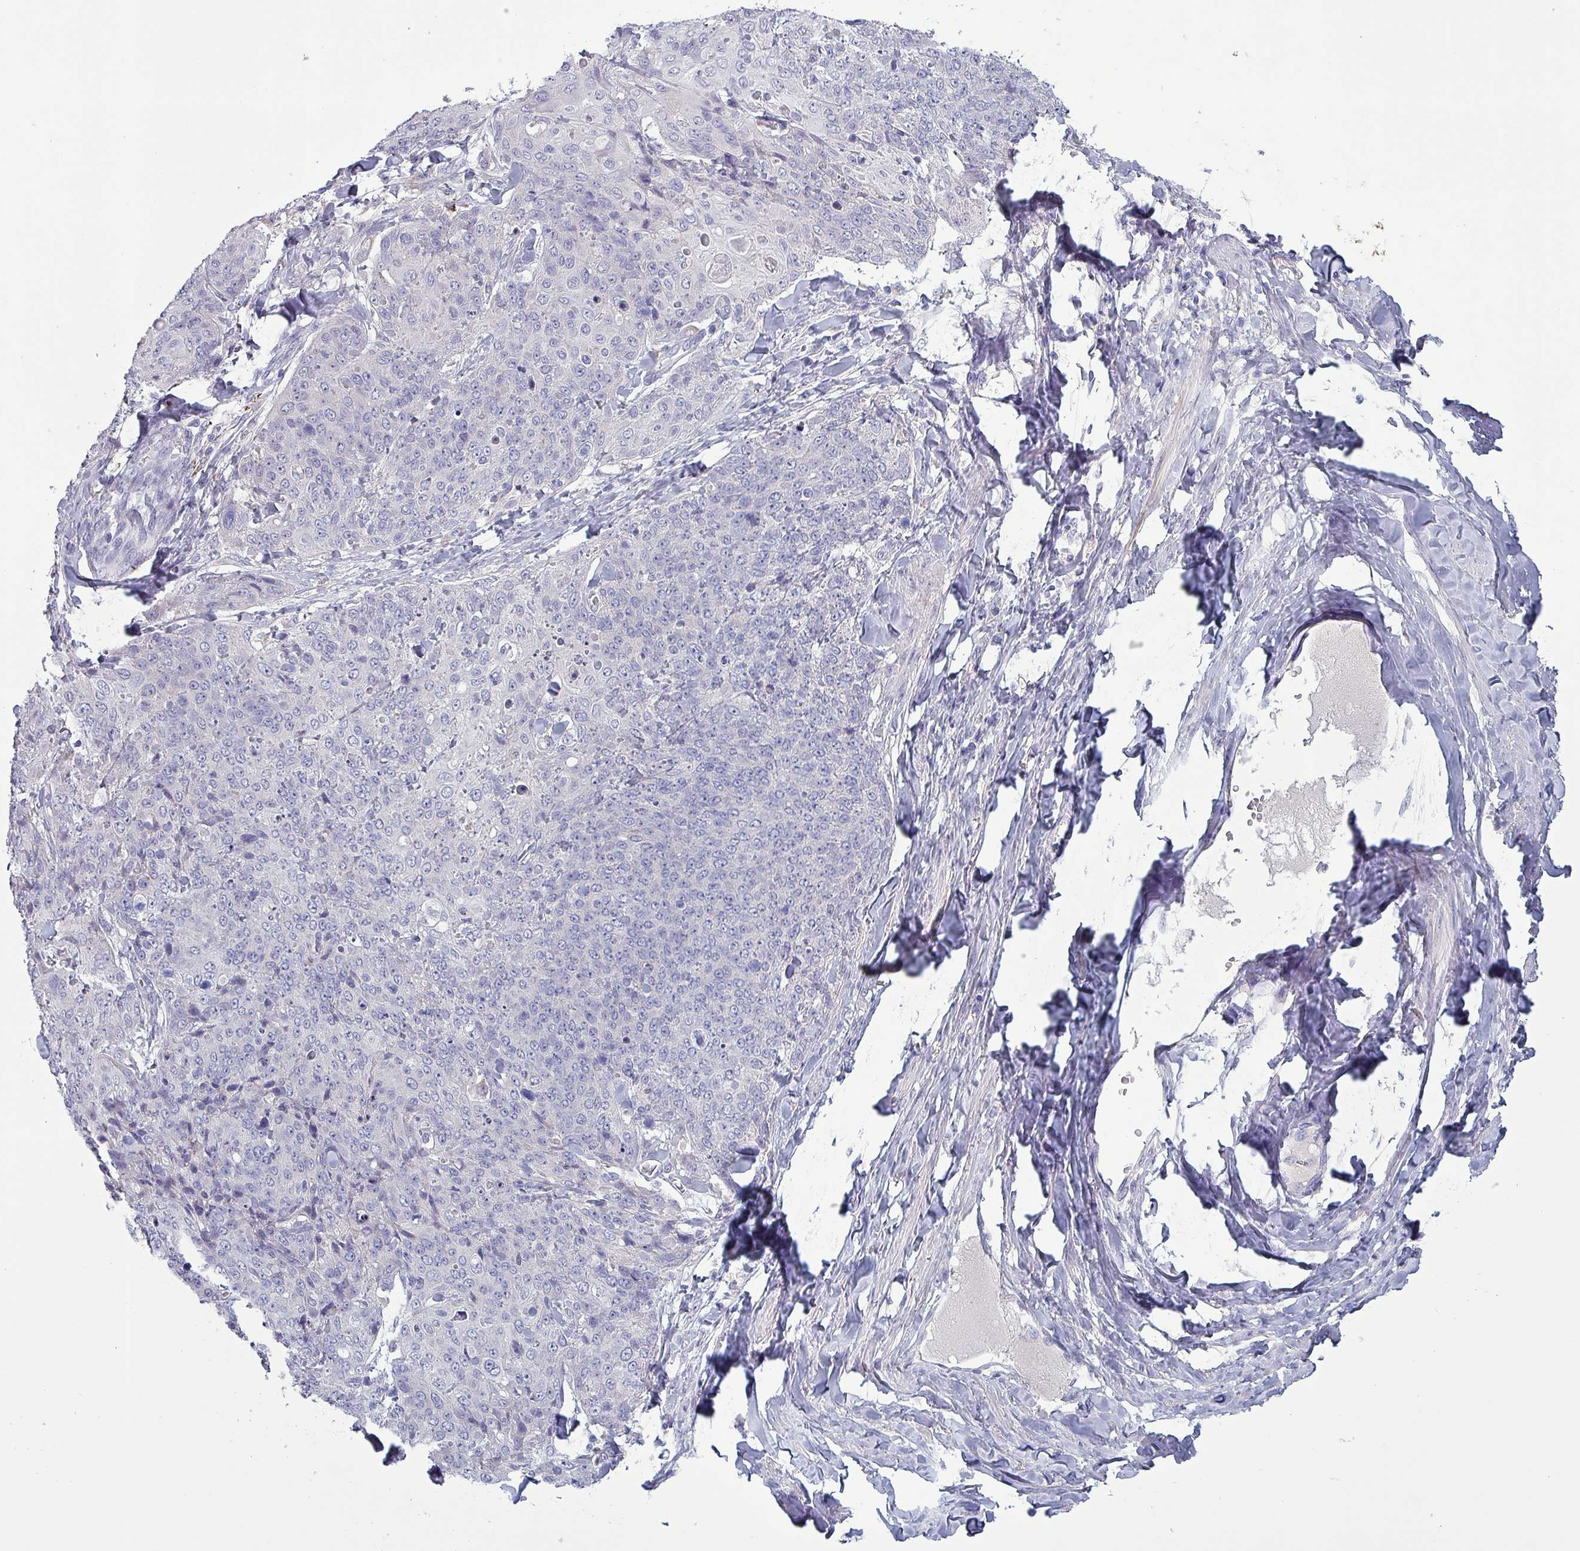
{"staining": {"intensity": "negative", "quantity": "none", "location": "none"}, "tissue": "skin cancer", "cell_type": "Tumor cells", "image_type": "cancer", "snomed": [{"axis": "morphology", "description": "Squamous cell carcinoma, NOS"}, {"axis": "topography", "description": "Skin"}, {"axis": "topography", "description": "Vulva"}], "caption": "This is a micrograph of immunohistochemistry (IHC) staining of skin cancer, which shows no expression in tumor cells. The staining was performed using DAB to visualize the protein expression in brown, while the nuclei were stained in blue with hematoxylin (Magnification: 20x).", "gene": "HSD3B7", "patient": {"sex": "female", "age": 85}}